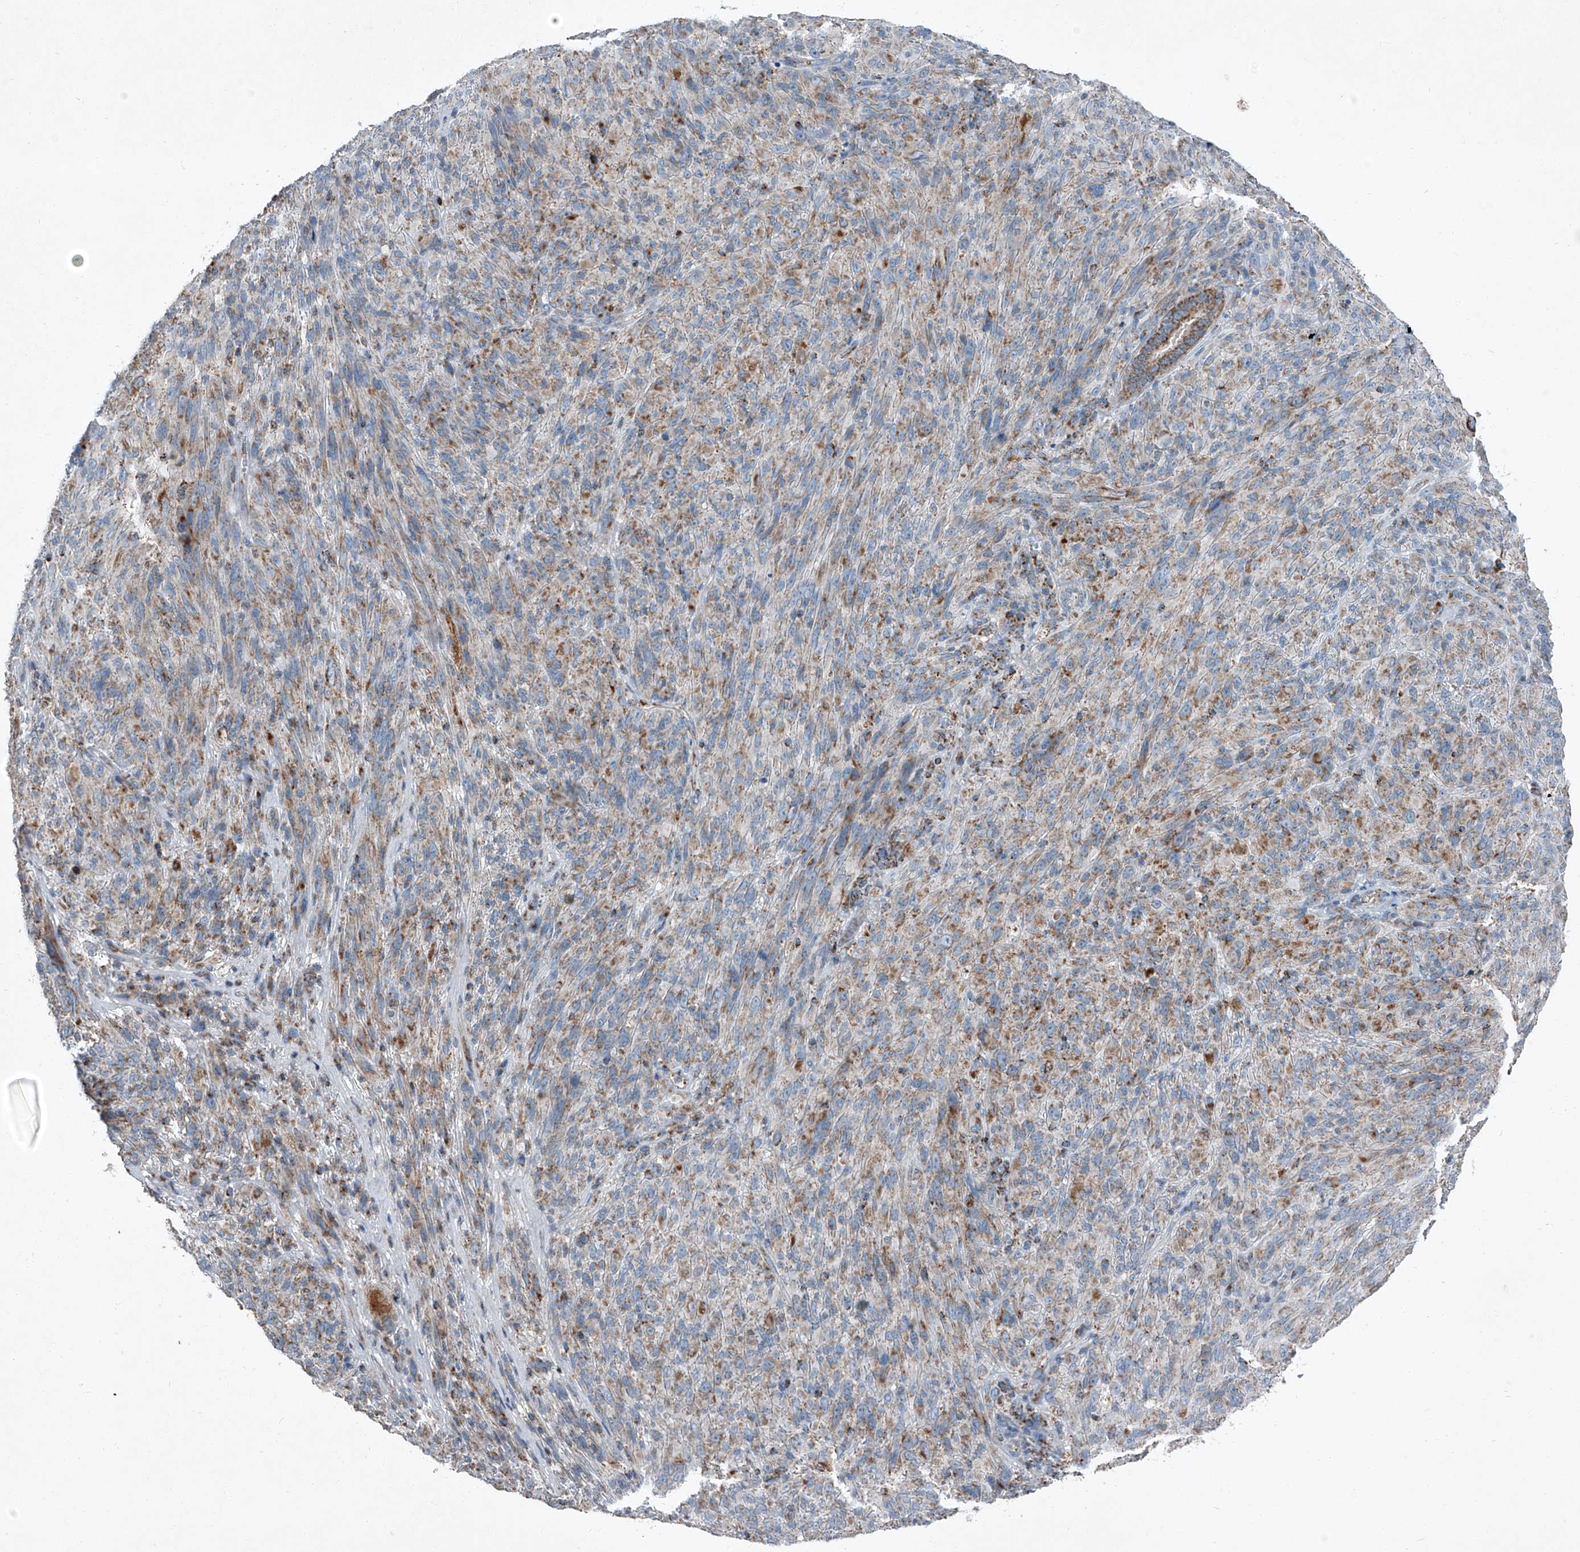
{"staining": {"intensity": "weak", "quantity": ">75%", "location": "cytoplasmic/membranous"}, "tissue": "melanoma", "cell_type": "Tumor cells", "image_type": "cancer", "snomed": [{"axis": "morphology", "description": "Malignant melanoma, NOS"}, {"axis": "topography", "description": "Skin of head"}], "caption": "An IHC histopathology image of tumor tissue is shown. Protein staining in brown shows weak cytoplasmic/membranous positivity in melanoma within tumor cells.", "gene": "CHRNA7", "patient": {"sex": "male", "age": 96}}